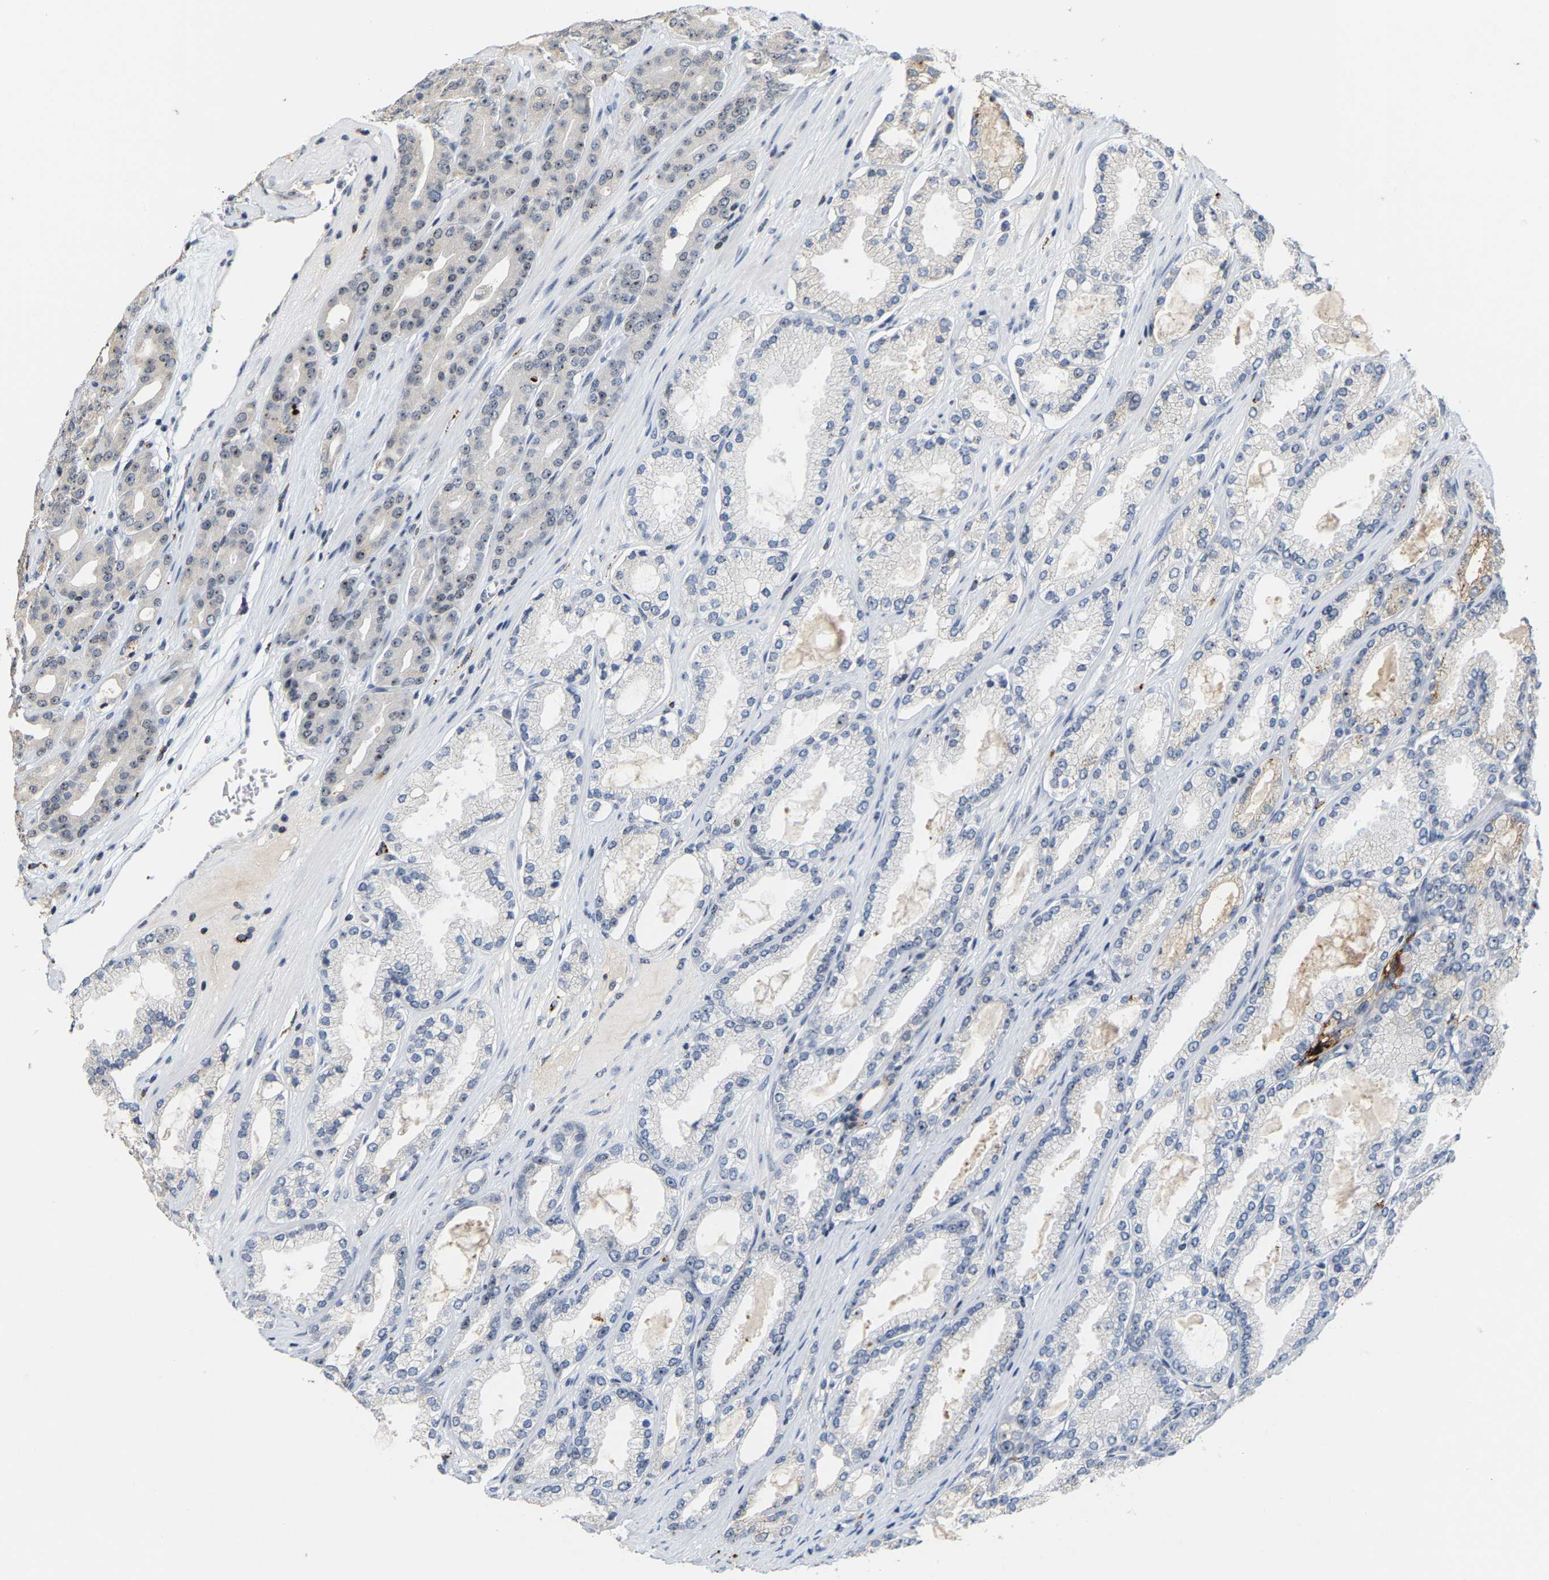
{"staining": {"intensity": "weak", "quantity": "<25%", "location": "nuclear"}, "tissue": "prostate cancer", "cell_type": "Tumor cells", "image_type": "cancer", "snomed": [{"axis": "morphology", "description": "Adenocarcinoma, High grade"}, {"axis": "topography", "description": "Prostate"}], "caption": "A photomicrograph of high-grade adenocarcinoma (prostate) stained for a protein exhibits no brown staining in tumor cells.", "gene": "NOP58", "patient": {"sex": "male", "age": 71}}